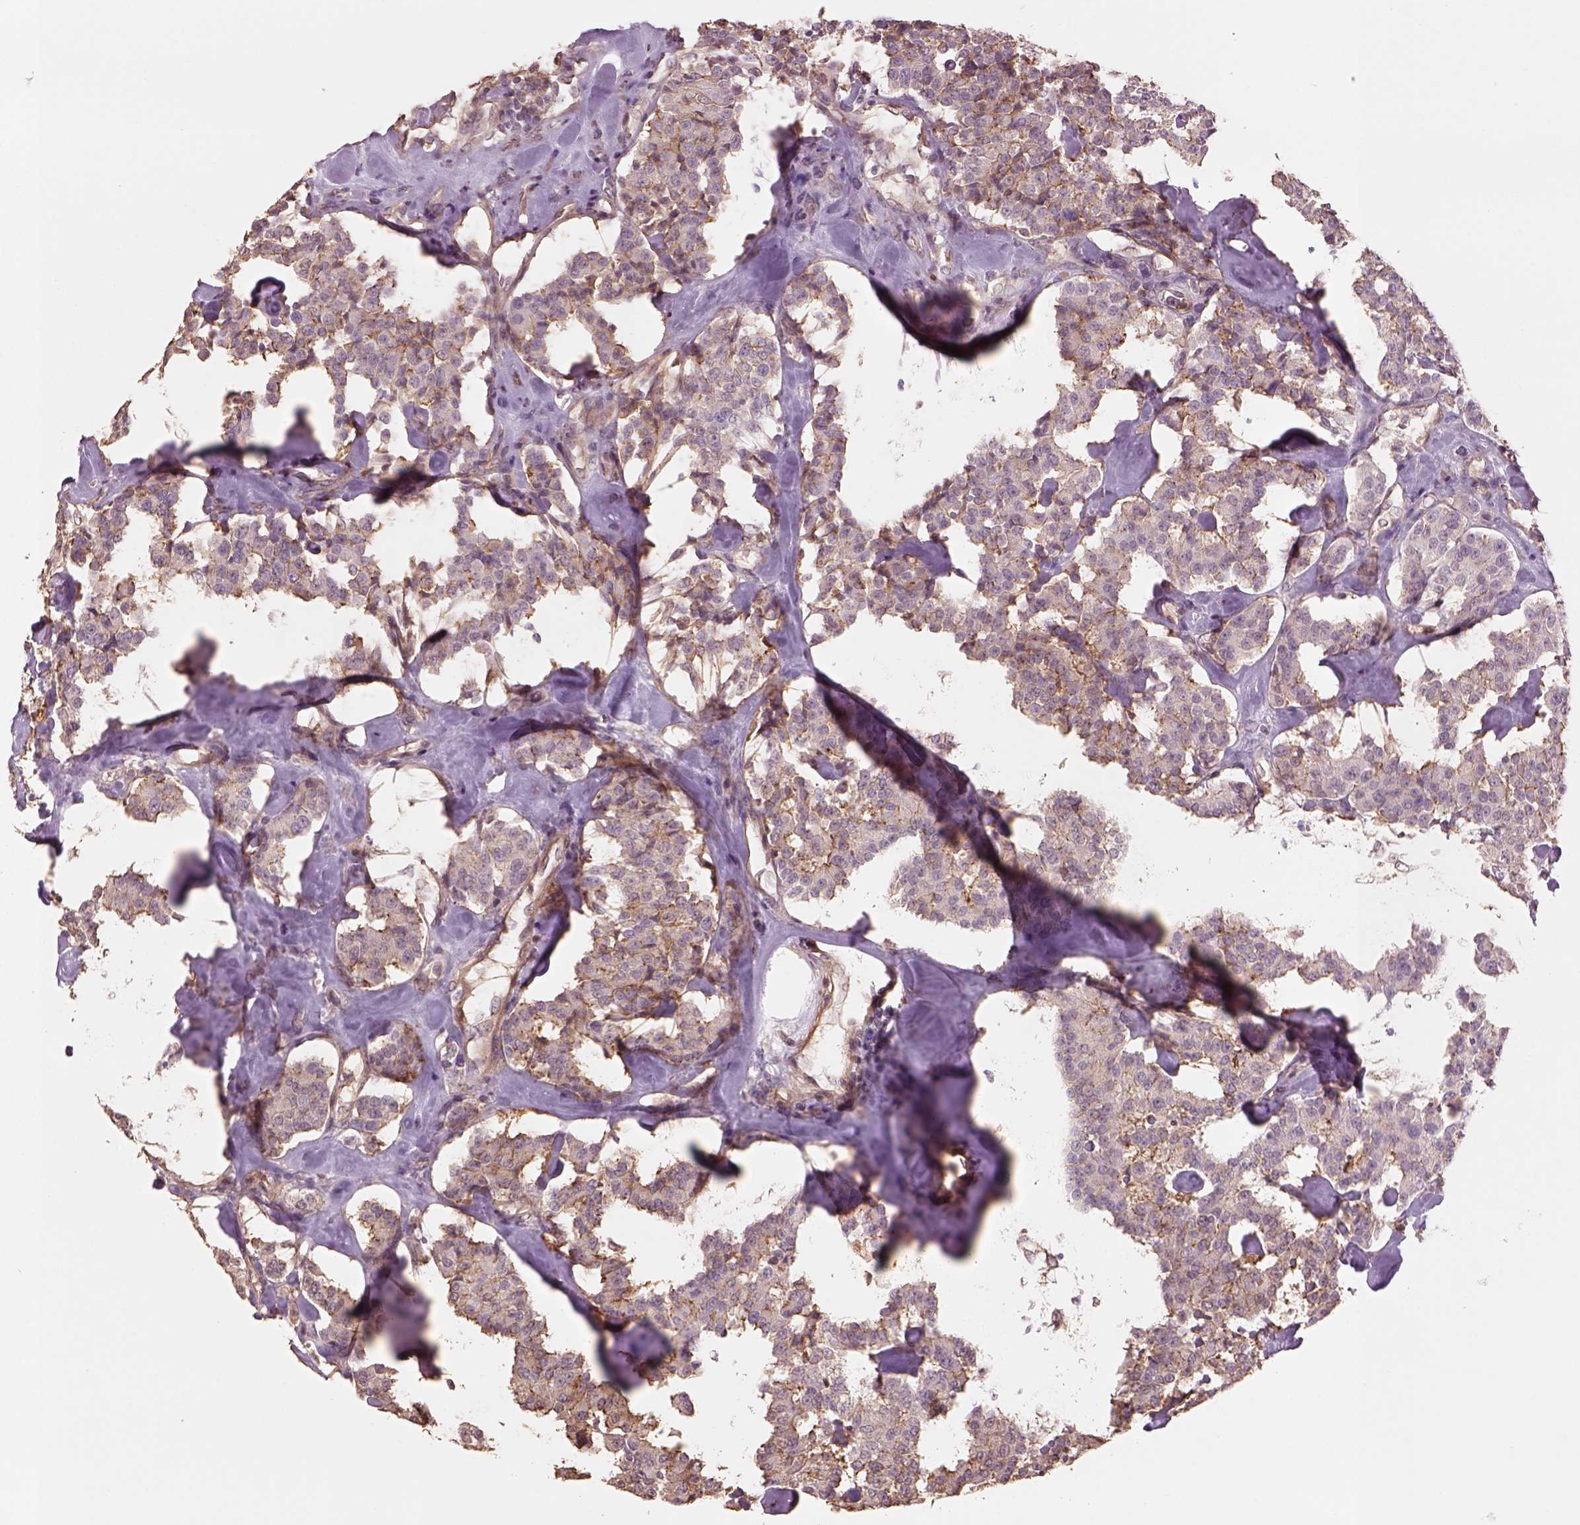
{"staining": {"intensity": "moderate", "quantity": "<25%", "location": "cytoplasmic/membranous"}, "tissue": "carcinoid", "cell_type": "Tumor cells", "image_type": "cancer", "snomed": [{"axis": "morphology", "description": "Carcinoid, malignant, NOS"}, {"axis": "topography", "description": "Pancreas"}], "caption": "Carcinoid (malignant) was stained to show a protein in brown. There is low levels of moderate cytoplasmic/membranous positivity in about <25% of tumor cells. (DAB (3,3'-diaminobenzidine) IHC, brown staining for protein, blue staining for nuclei).", "gene": "LIN7A", "patient": {"sex": "male", "age": 41}}